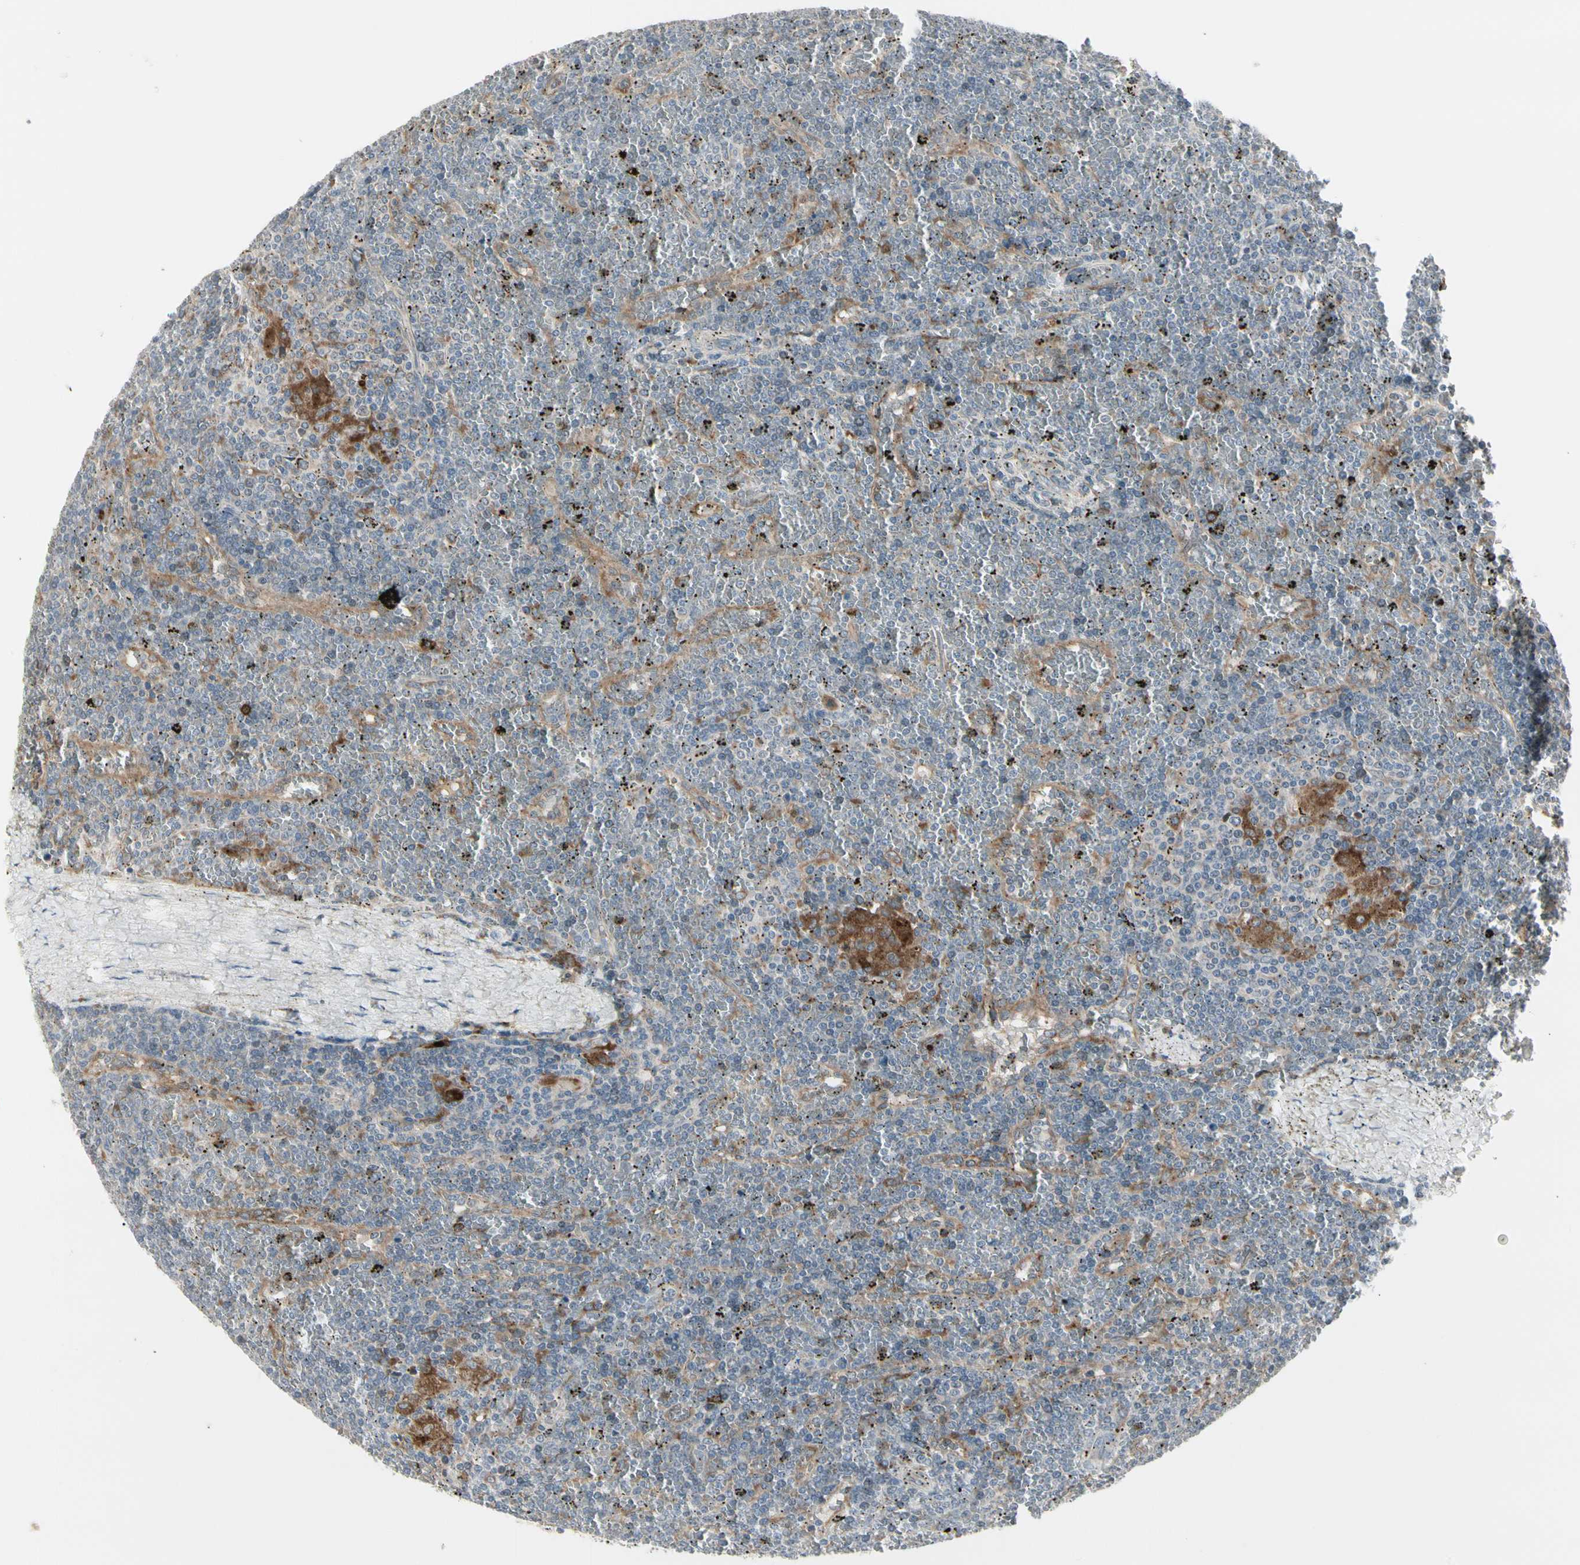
{"staining": {"intensity": "negative", "quantity": "none", "location": "none"}, "tissue": "lymphoma", "cell_type": "Tumor cells", "image_type": "cancer", "snomed": [{"axis": "morphology", "description": "Malignant lymphoma, non-Hodgkin's type, Low grade"}, {"axis": "topography", "description": "Spleen"}], "caption": "DAB immunohistochemical staining of malignant lymphoma, non-Hodgkin's type (low-grade) displays no significant staining in tumor cells. (DAB immunohistochemistry visualized using brightfield microscopy, high magnification).", "gene": "GRN", "patient": {"sex": "female", "age": 19}}